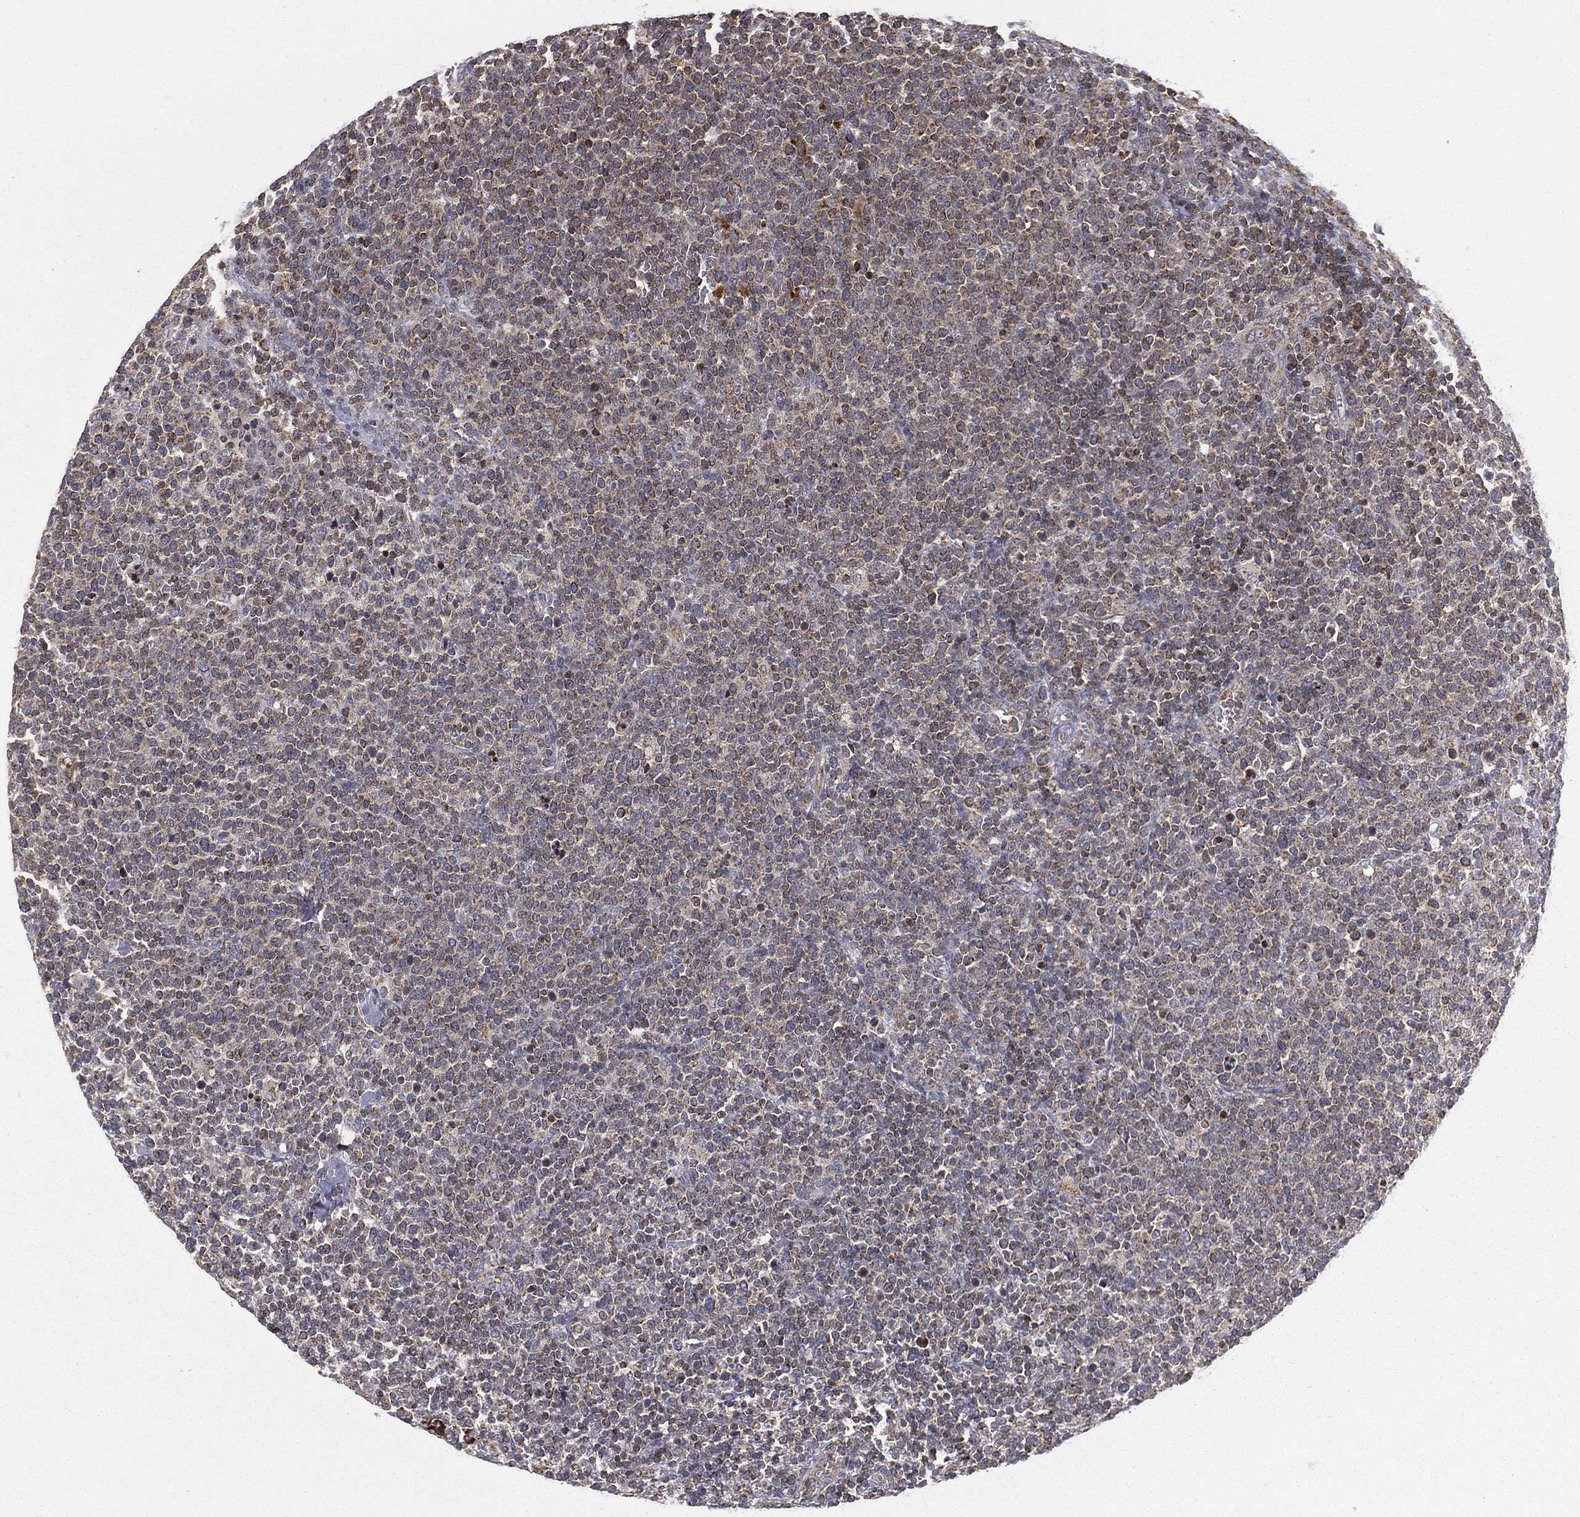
{"staining": {"intensity": "moderate", "quantity": "25%-75%", "location": "cytoplasmic/membranous"}, "tissue": "lymphoma", "cell_type": "Tumor cells", "image_type": "cancer", "snomed": [{"axis": "morphology", "description": "Malignant lymphoma, non-Hodgkin's type, High grade"}, {"axis": "topography", "description": "Lymph node"}], "caption": "Lymphoma tissue displays moderate cytoplasmic/membranous expression in about 25%-75% of tumor cells", "gene": "RIN3", "patient": {"sex": "male", "age": 61}}